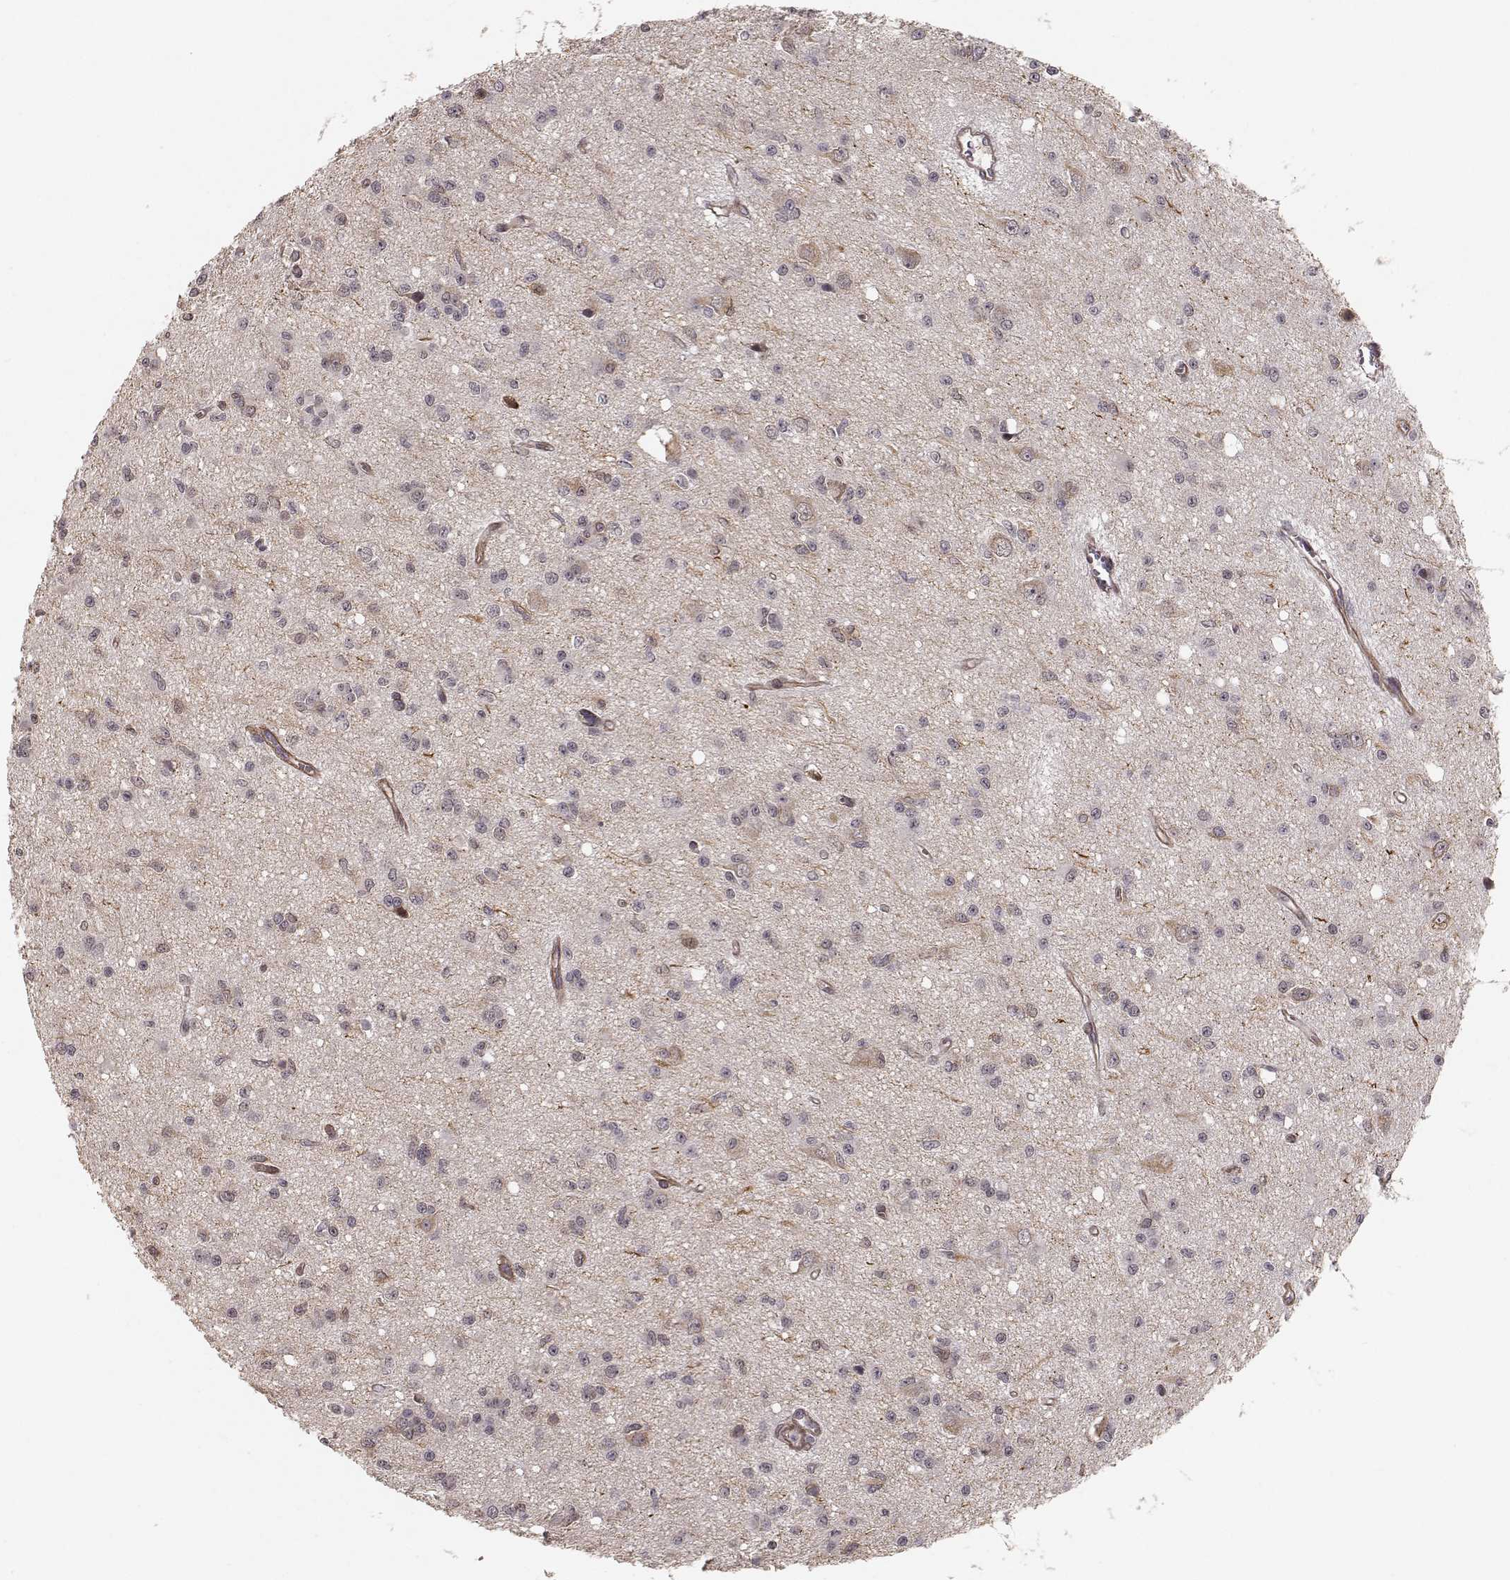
{"staining": {"intensity": "moderate", "quantity": "<25%", "location": "cytoplasmic/membranous"}, "tissue": "glioma", "cell_type": "Tumor cells", "image_type": "cancer", "snomed": [{"axis": "morphology", "description": "Glioma, malignant, Low grade"}, {"axis": "topography", "description": "Brain"}], "caption": "This is a histology image of immunohistochemistry (IHC) staining of glioma, which shows moderate expression in the cytoplasmic/membranous of tumor cells.", "gene": "PLEKHG3", "patient": {"sex": "female", "age": 45}}